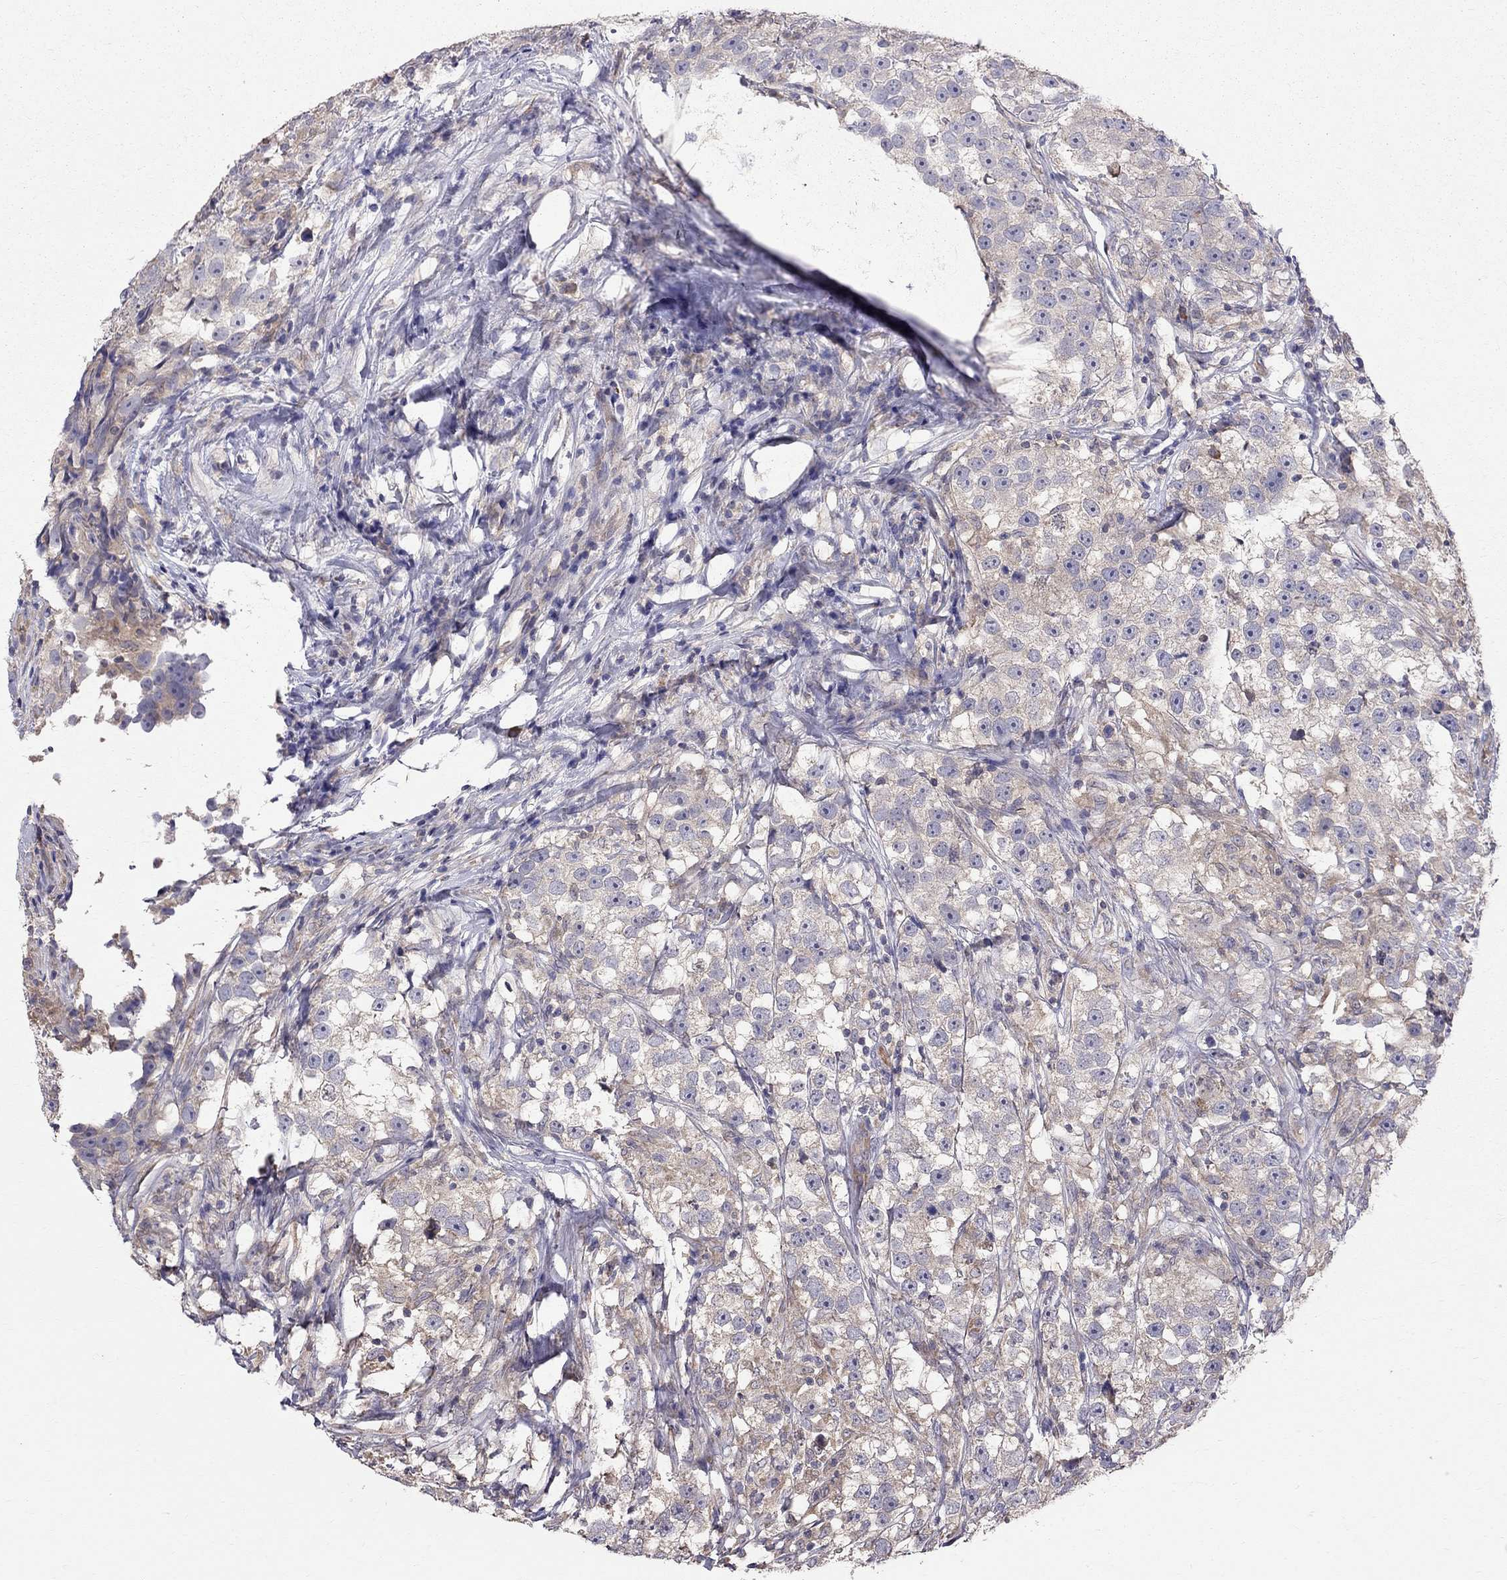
{"staining": {"intensity": "weak", "quantity": ">75%", "location": "cytoplasmic/membranous"}, "tissue": "testis cancer", "cell_type": "Tumor cells", "image_type": "cancer", "snomed": [{"axis": "morphology", "description": "Seminoma, NOS"}, {"axis": "topography", "description": "Testis"}], "caption": "Testis seminoma was stained to show a protein in brown. There is low levels of weak cytoplasmic/membranous staining in approximately >75% of tumor cells. The staining is performed using DAB brown chromogen to label protein expression. The nuclei are counter-stained blue using hematoxylin.", "gene": "PIK3CG", "patient": {"sex": "male", "age": 46}}